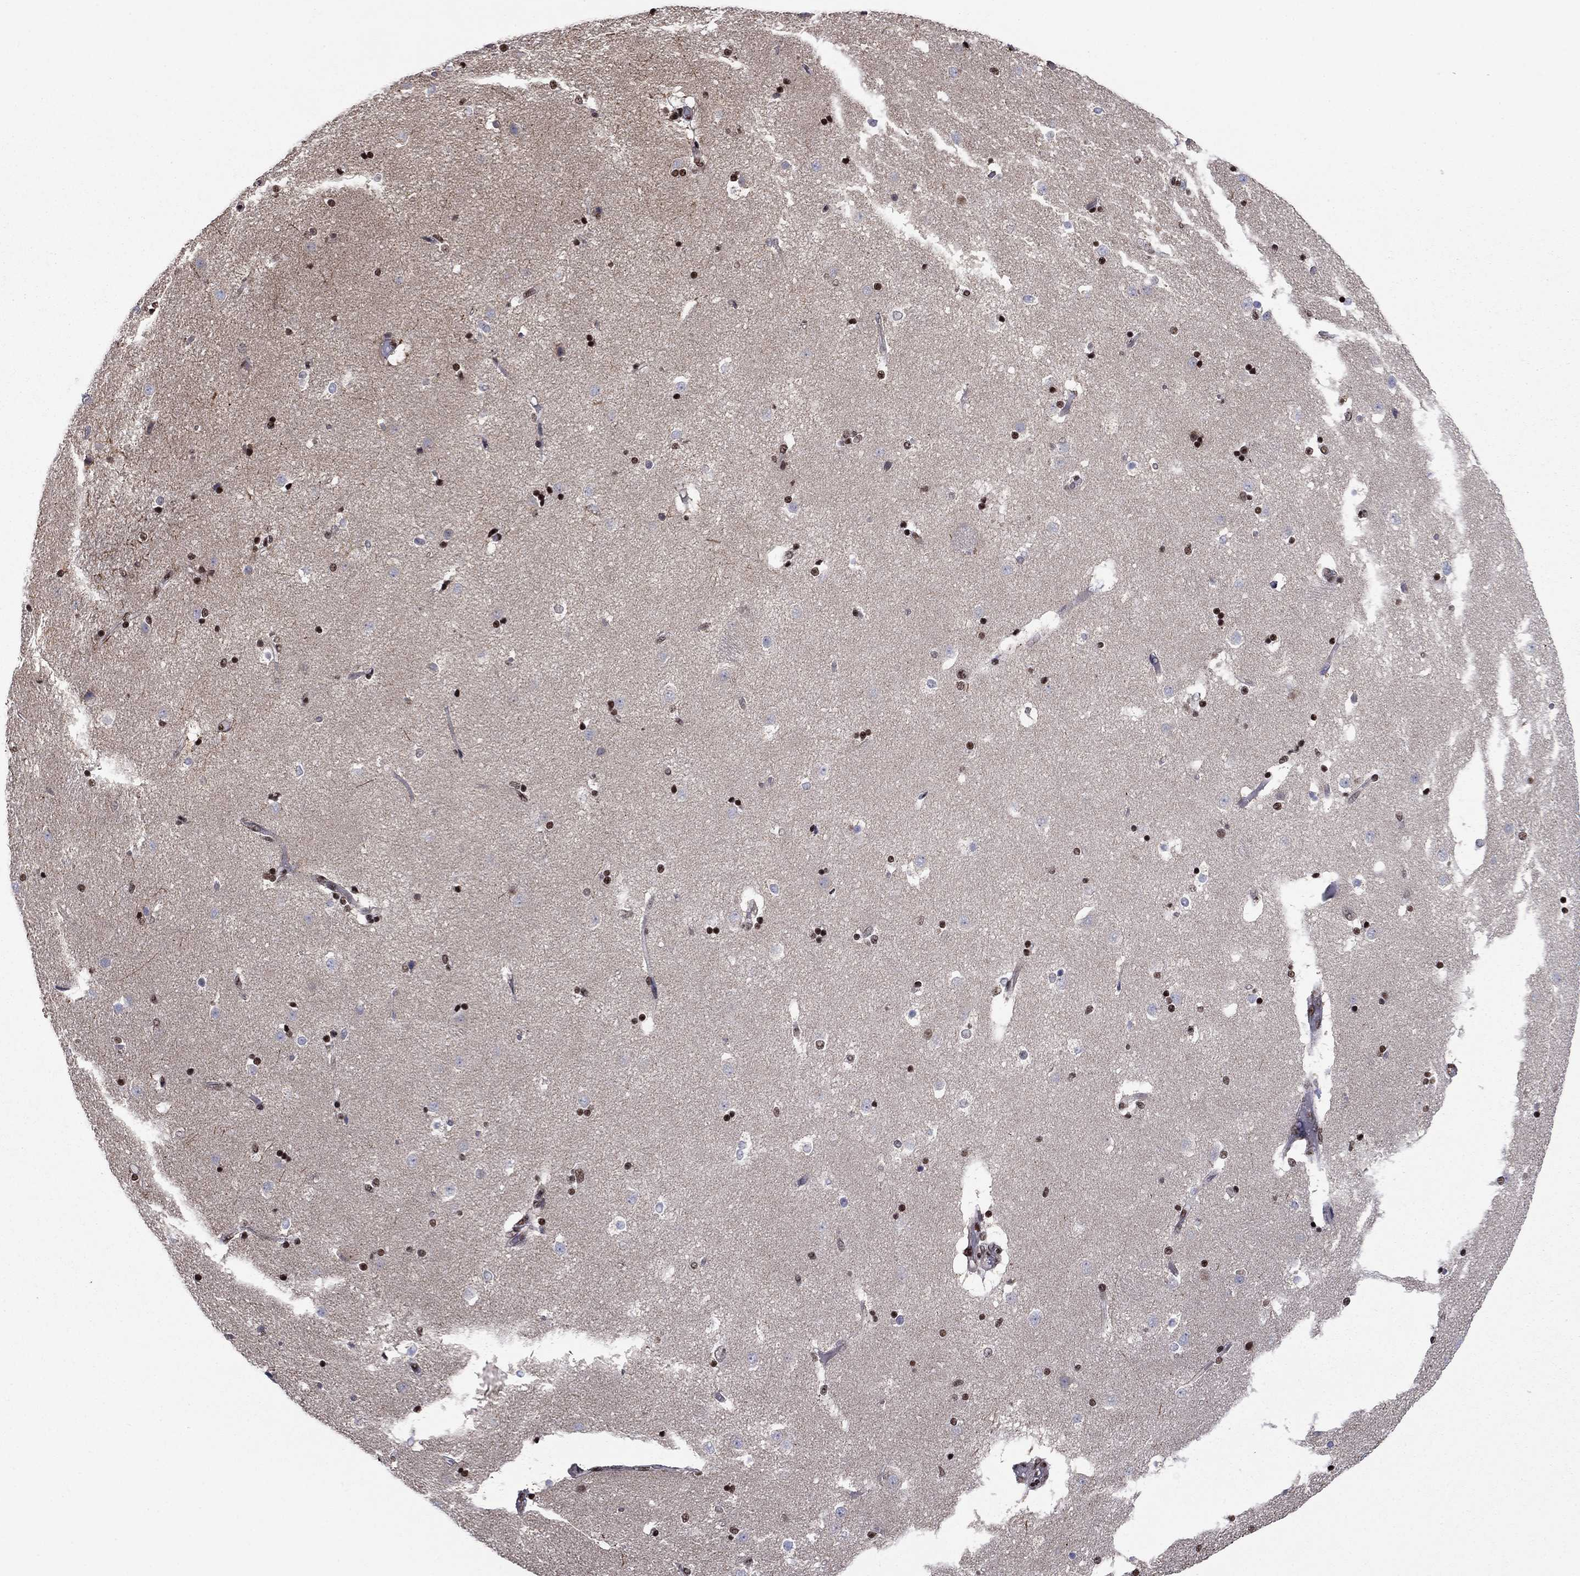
{"staining": {"intensity": "moderate", "quantity": "25%-75%", "location": "cytoplasmic/membranous,nuclear"}, "tissue": "caudate", "cell_type": "Glial cells", "image_type": "normal", "snomed": [{"axis": "morphology", "description": "Normal tissue, NOS"}, {"axis": "topography", "description": "Lateral ventricle wall"}], "caption": "This is an image of immunohistochemistry staining of unremarkable caudate, which shows moderate staining in the cytoplasmic/membranous,nuclear of glial cells.", "gene": "N4BP2", "patient": {"sex": "male", "age": 51}}